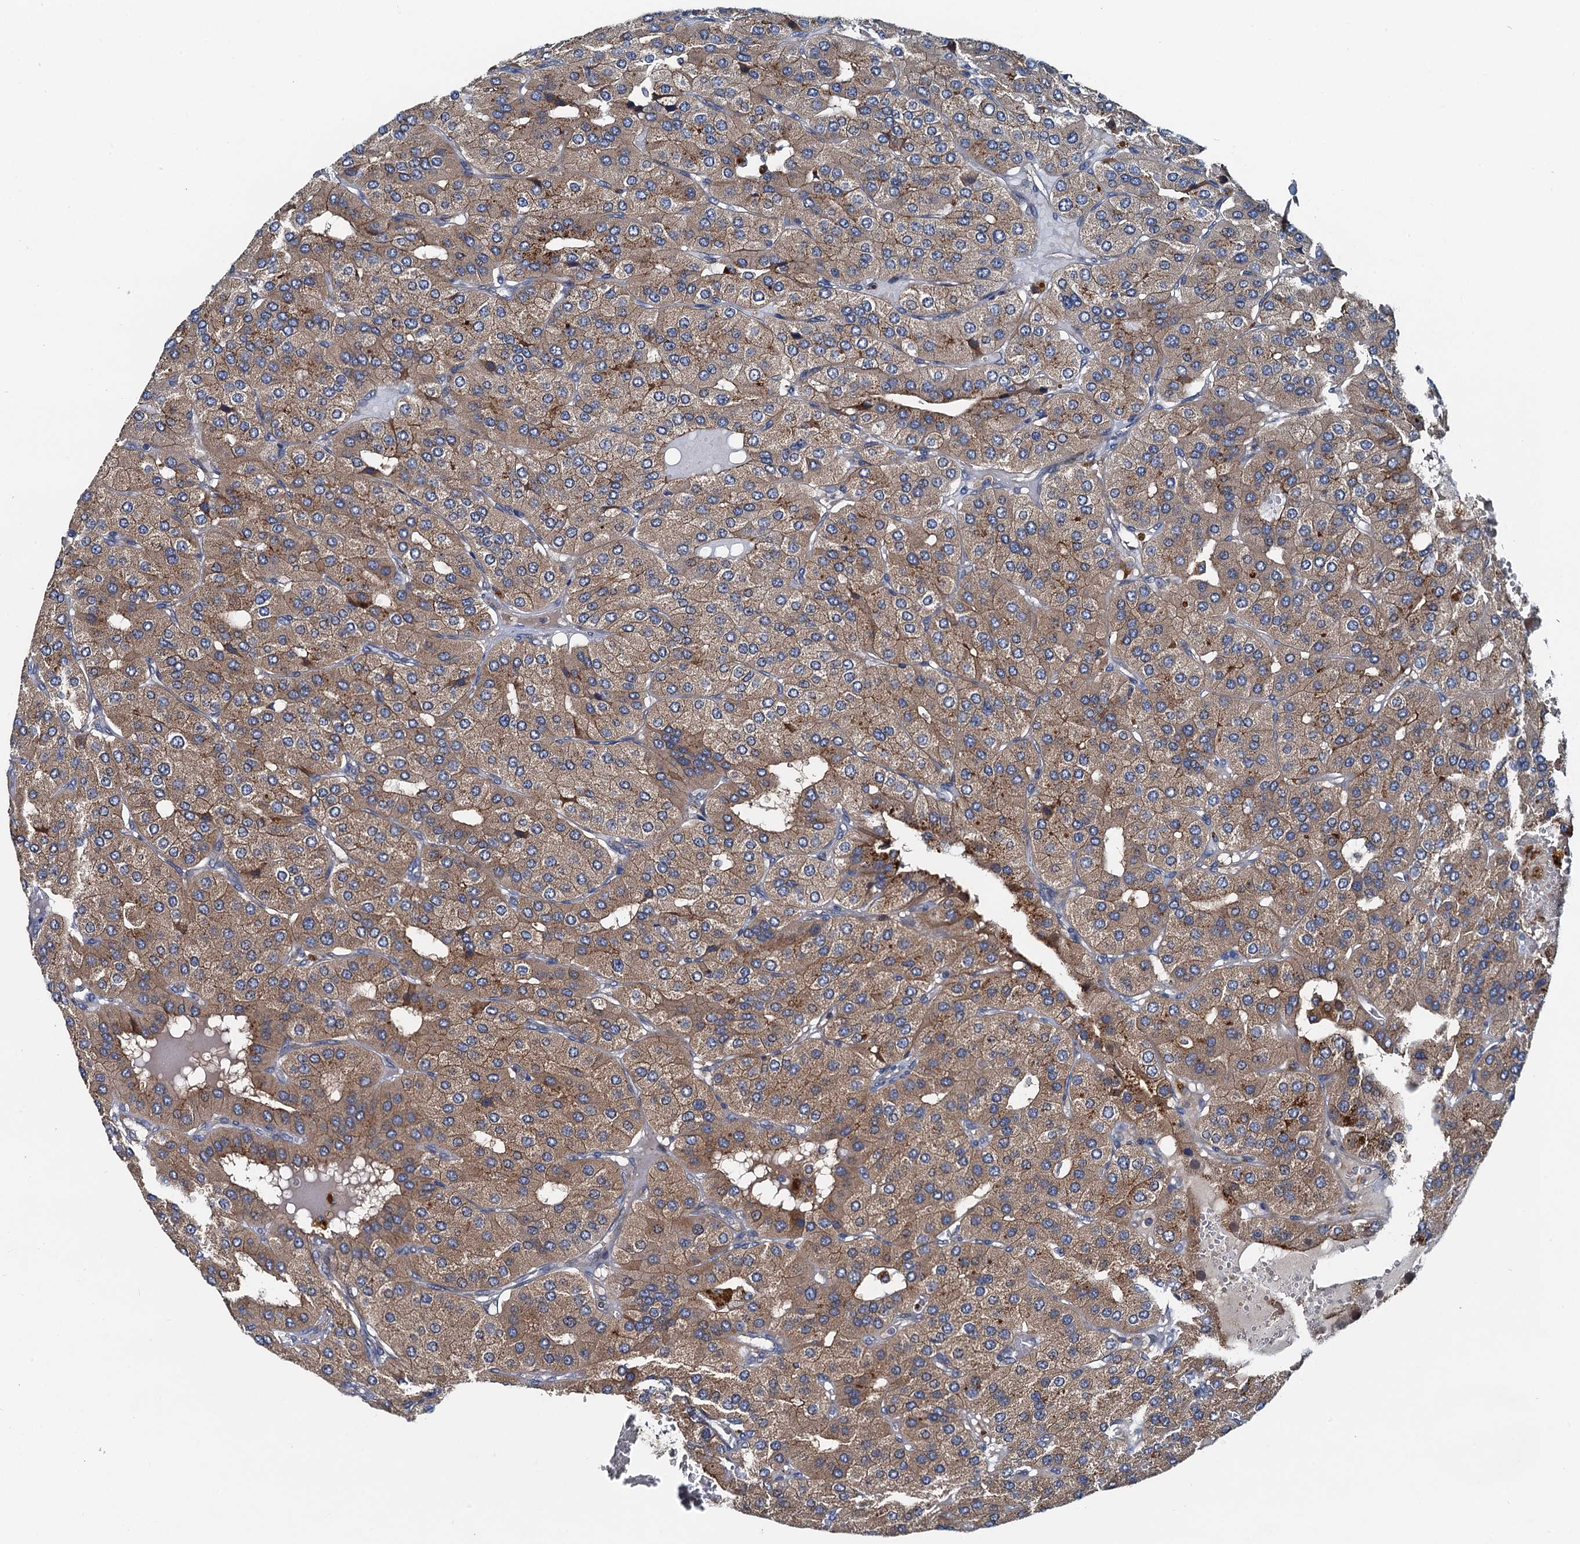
{"staining": {"intensity": "weak", "quantity": ">75%", "location": "cytoplasmic/membranous"}, "tissue": "parathyroid gland", "cell_type": "Glandular cells", "image_type": "normal", "snomed": [{"axis": "morphology", "description": "Normal tissue, NOS"}, {"axis": "morphology", "description": "Adenoma, NOS"}, {"axis": "topography", "description": "Parathyroid gland"}], "caption": "Benign parathyroid gland was stained to show a protein in brown. There is low levels of weak cytoplasmic/membranous staining in approximately >75% of glandular cells.", "gene": "EFL1", "patient": {"sex": "female", "age": 86}}